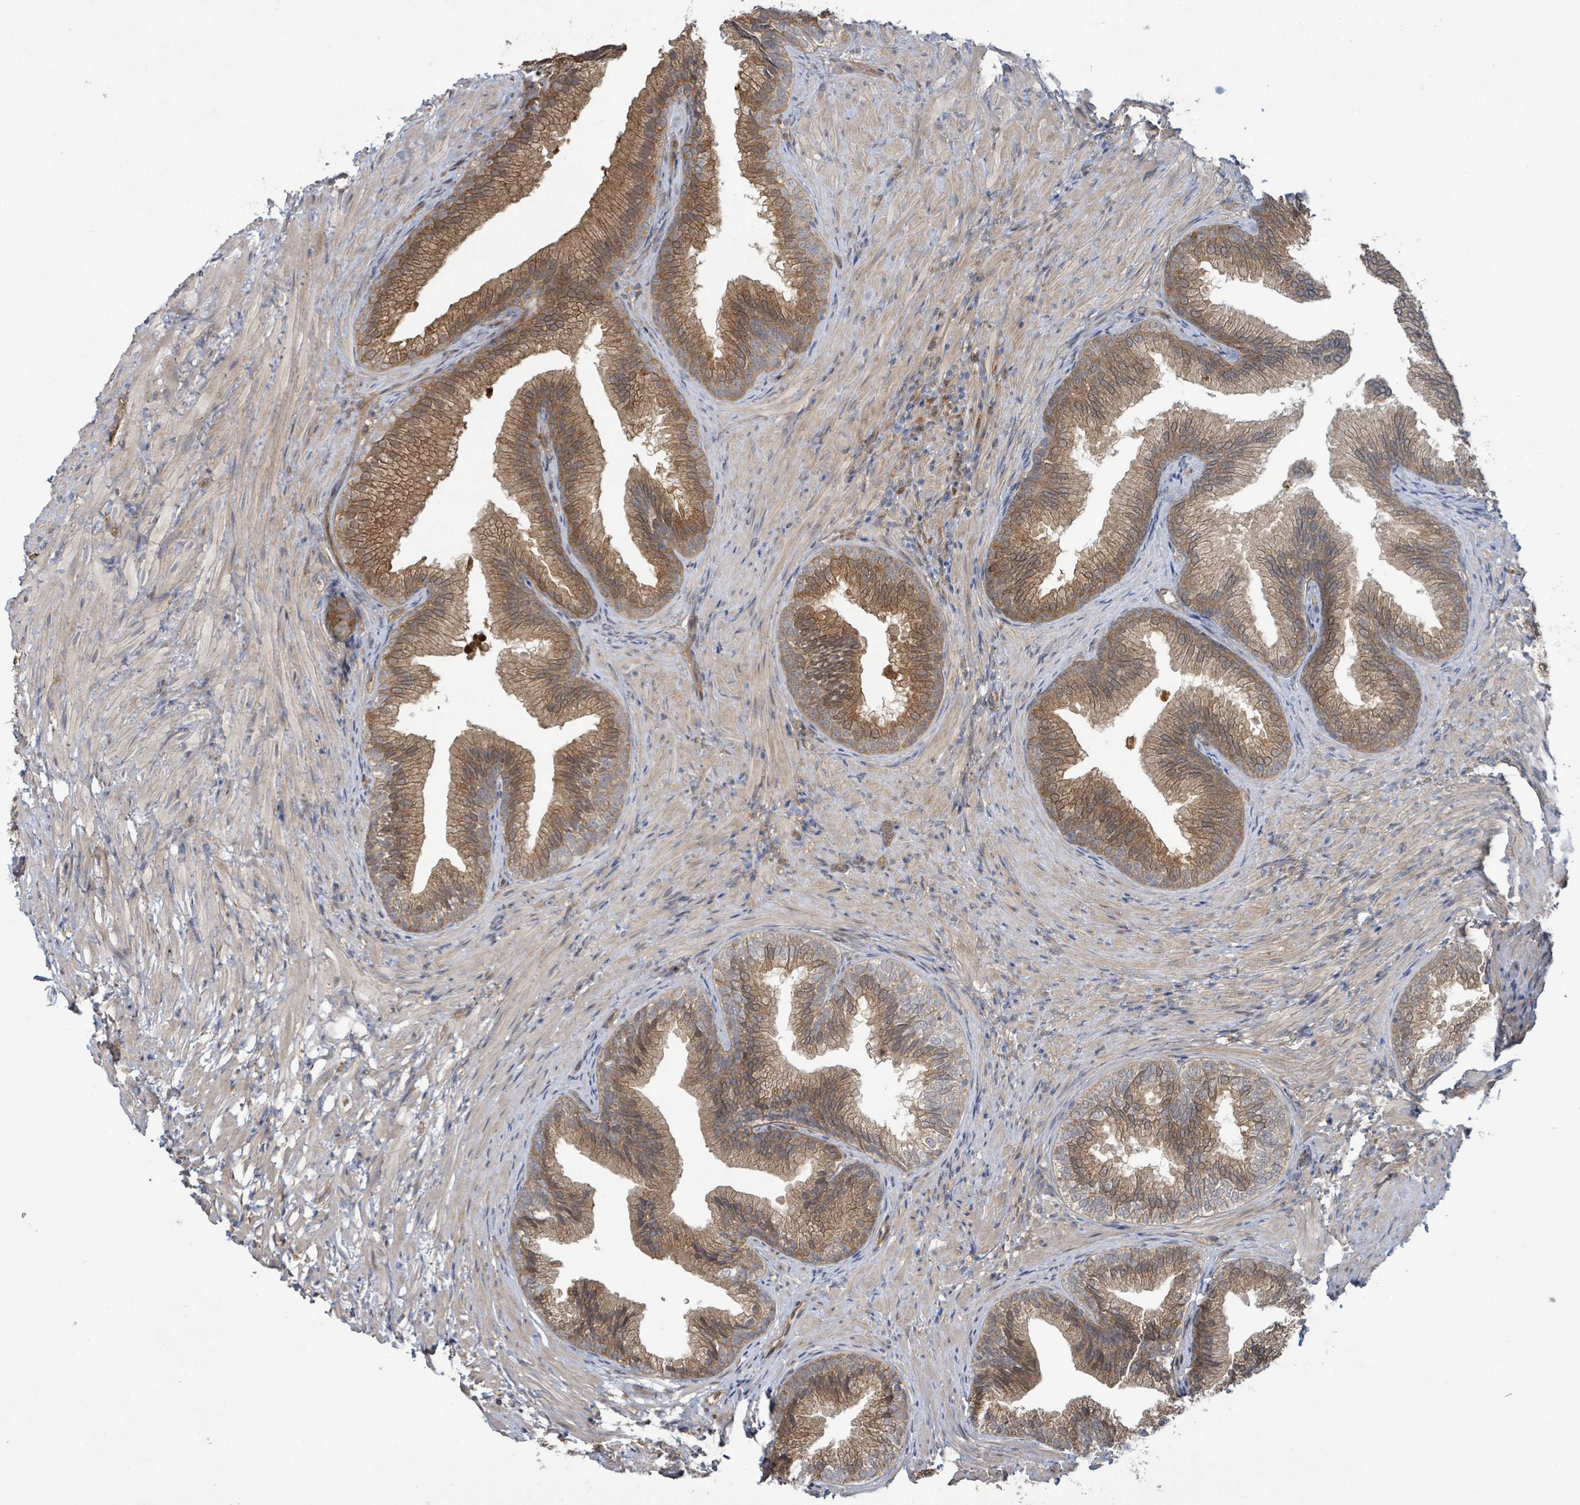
{"staining": {"intensity": "strong", "quantity": ">75%", "location": "cytoplasmic/membranous"}, "tissue": "prostate", "cell_type": "Glandular cells", "image_type": "normal", "snomed": [{"axis": "morphology", "description": "Normal tissue, NOS"}, {"axis": "topography", "description": "Prostate"}], "caption": "Immunohistochemical staining of normal human prostate displays strong cytoplasmic/membranous protein staining in about >75% of glandular cells. (Brightfield microscopy of DAB IHC at high magnification).", "gene": "ARPIN", "patient": {"sex": "male", "age": 76}}